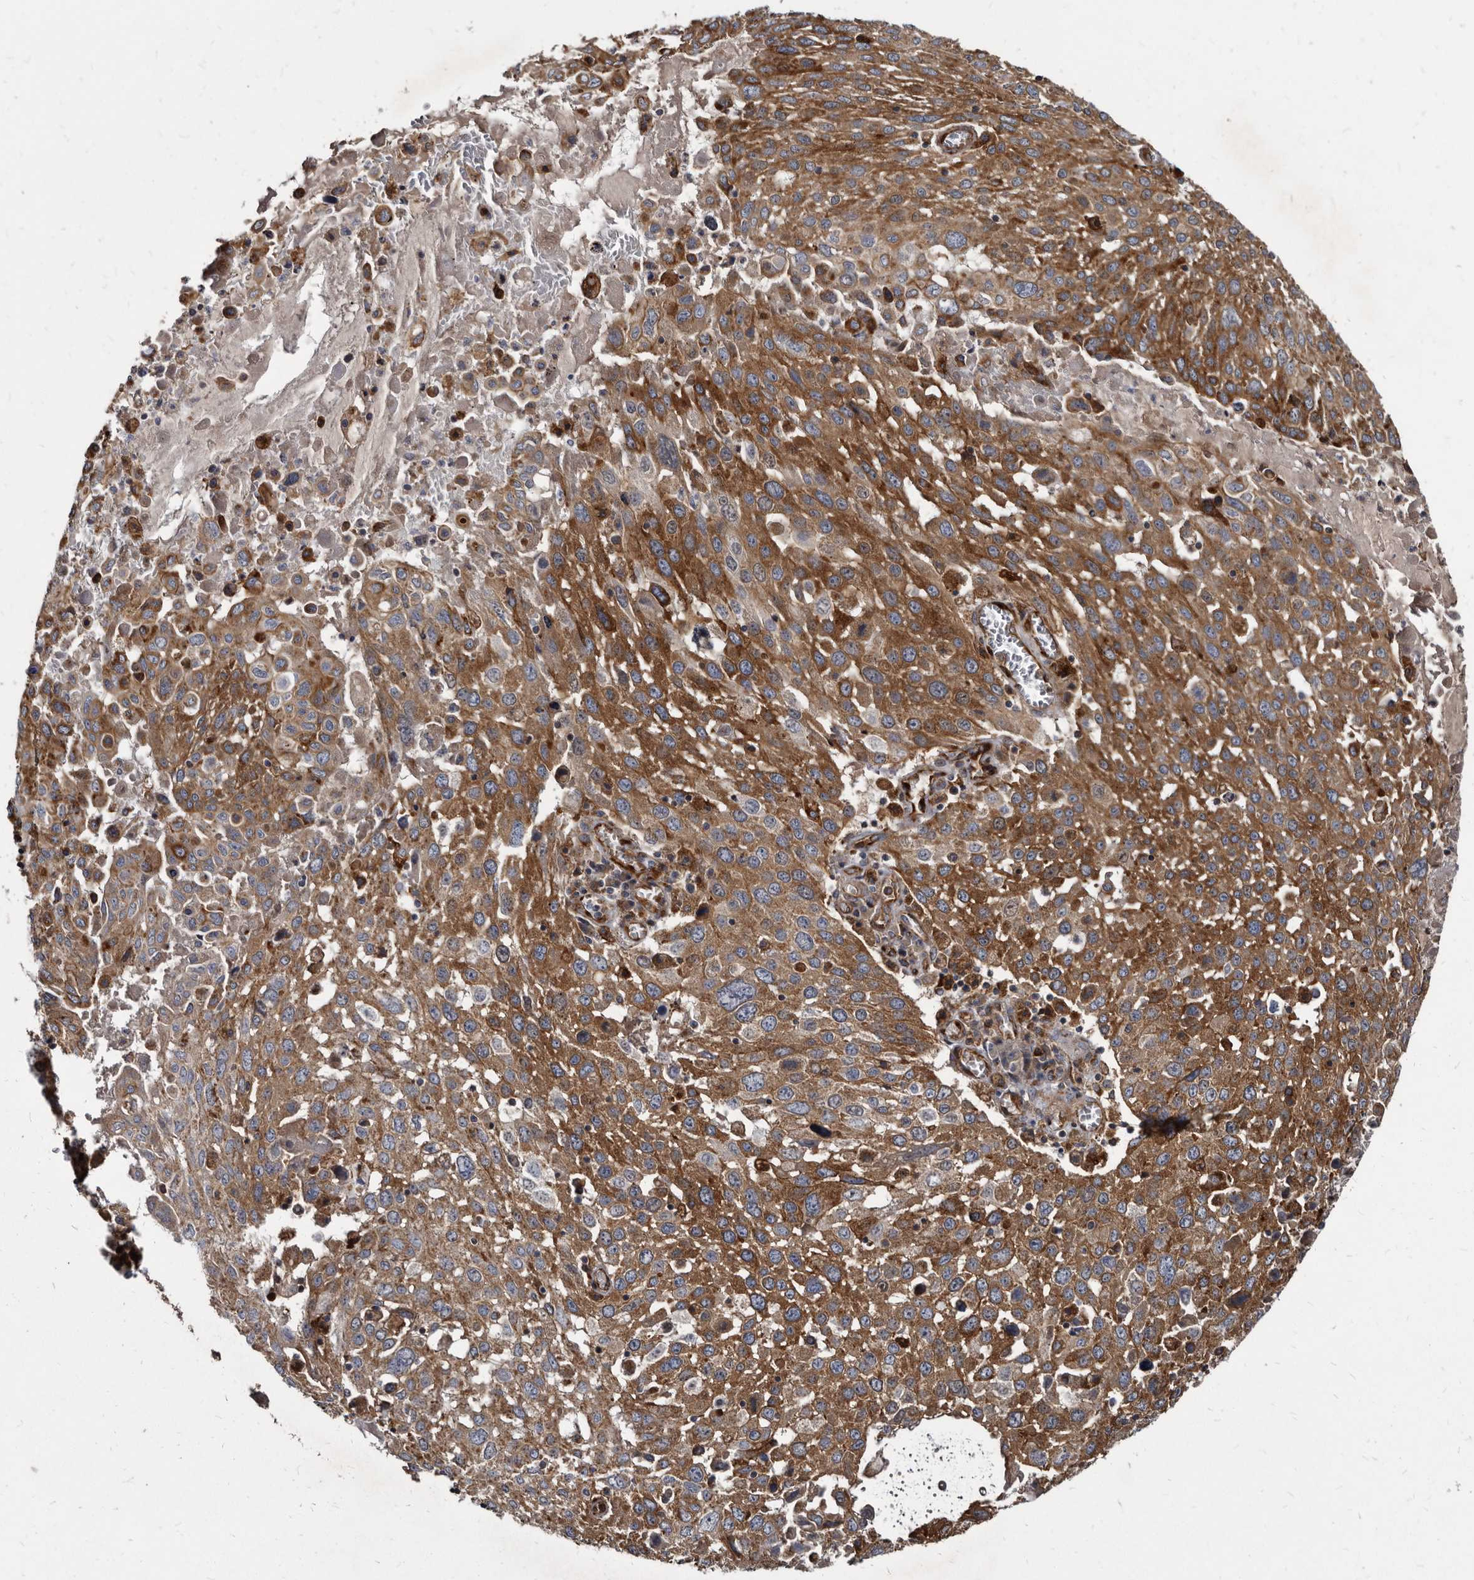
{"staining": {"intensity": "strong", "quantity": ">75%", "location": "cytoplasmic/membranous"}, "tissue": "lung cancer", "cell_type": "Tumor cells", "image_type": "cancer", "snomed": [{"axis": "morphology", "description": "Squamous cell carcinoma, NOS"}, {"axis": "topography", "description": "Lung"}], "caption": "Strong cytoplasmic/membranous staining is identified in approximately >75% of tumor cells in squamous cell carcinoma (lung).", "gene": "KCTD20", "patient": {"sex": "male", "age": 65}}